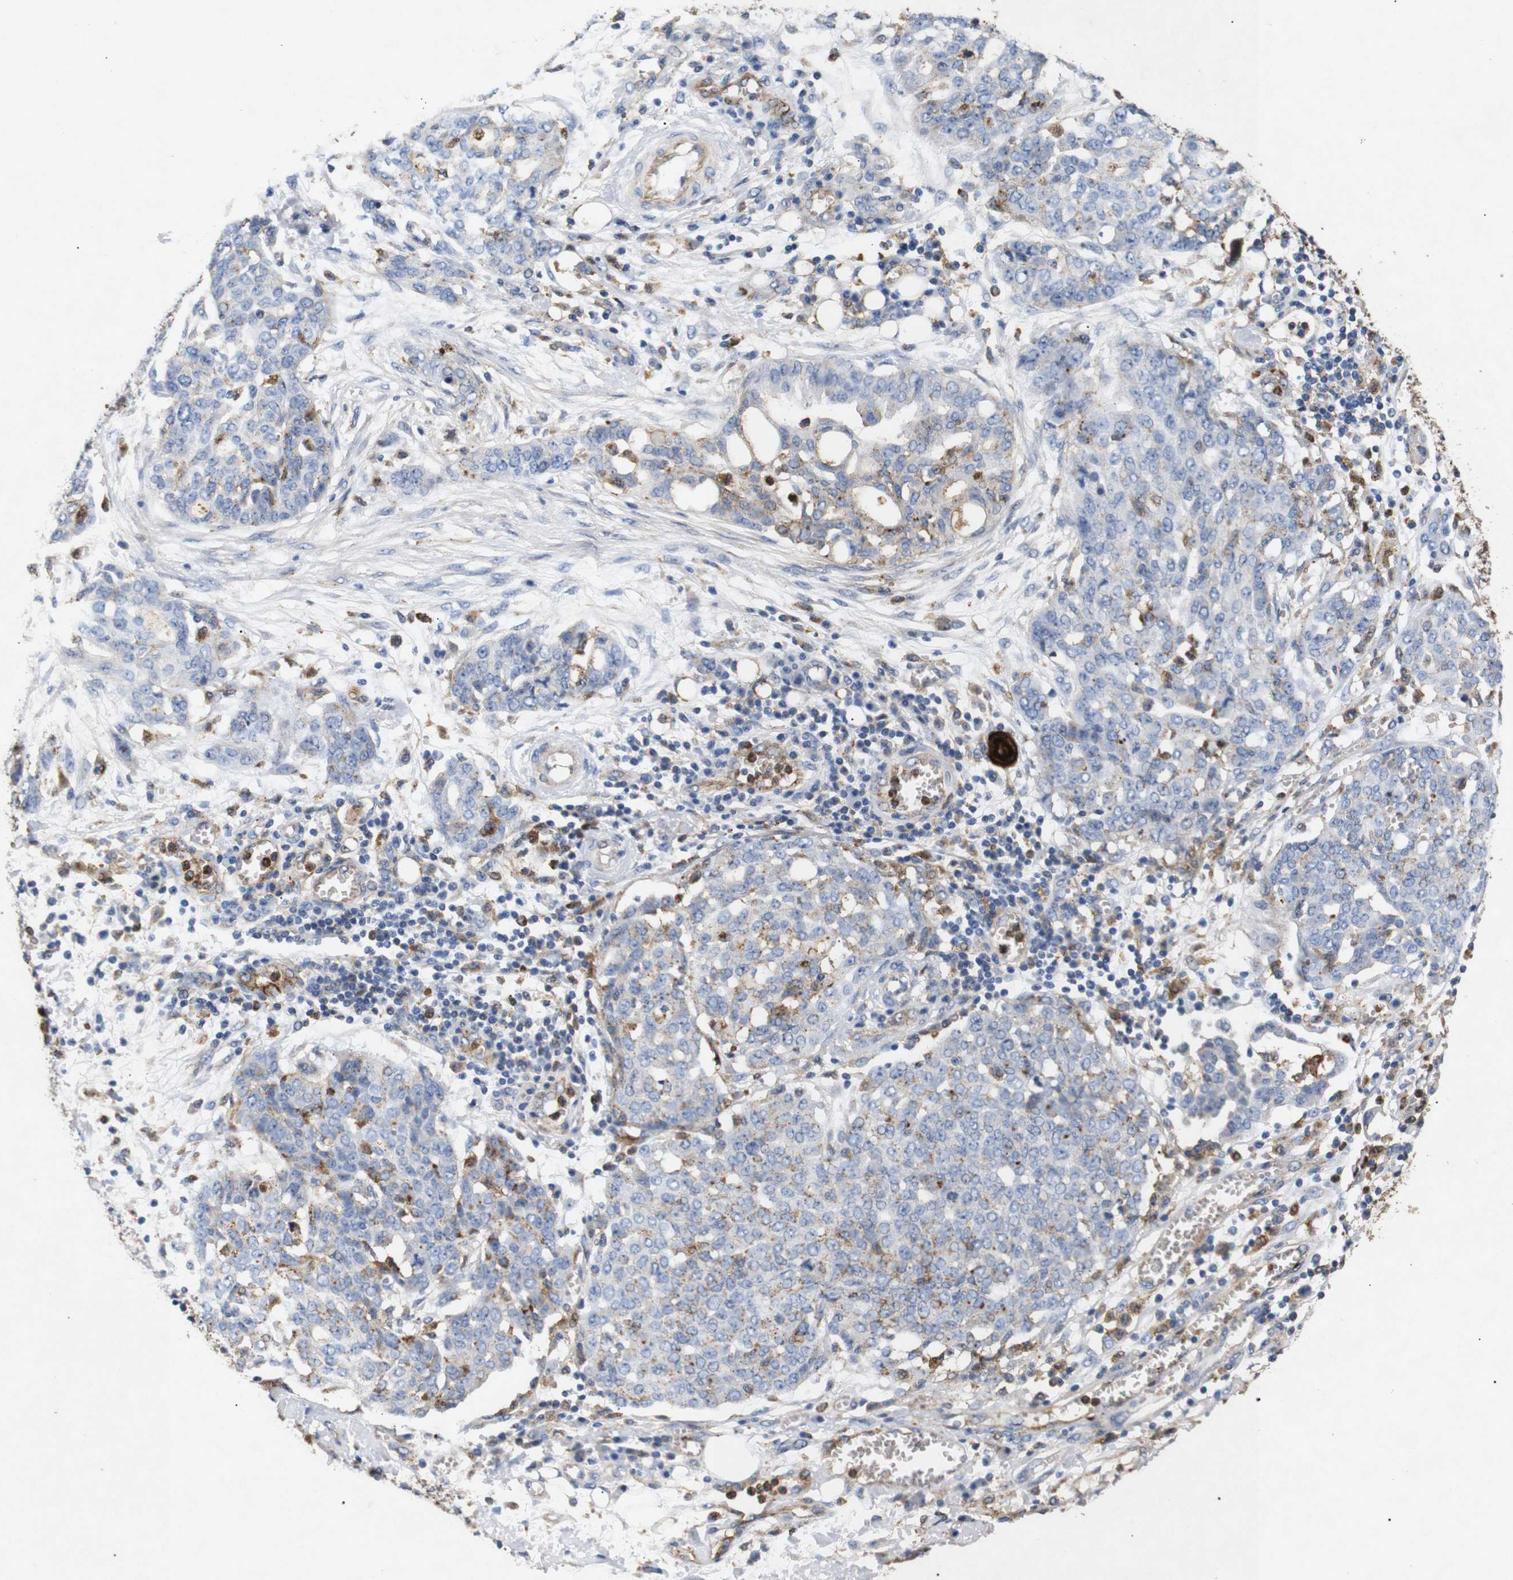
{"staining": {"intensity": "moderate", "quantity": "<25%", "location": "cytoplasmic/membranous"}, "tissue": "ovarian cancer", "cell_type": "Tumor cells", "image_type": "cancer", "snomed": [{"axis": "morphology", "description": "Cystadenocarcinoma, serous, NOS"}, {"axis": "topography", "description": "Soft tissue"}, {"axis": "topography", "description": "Ovary"}], "caption": "High-magnification brightfield microscopy of ovarian cancer stained with DAB (brown) and counterstained with hematoxylin (blue). tumor cells exhibit moderate cytoplasmic/membranous staining is present in approximately<25% of cells.", "gene": "SDCBP", "patient": {"sex": "female", "age": 57}}